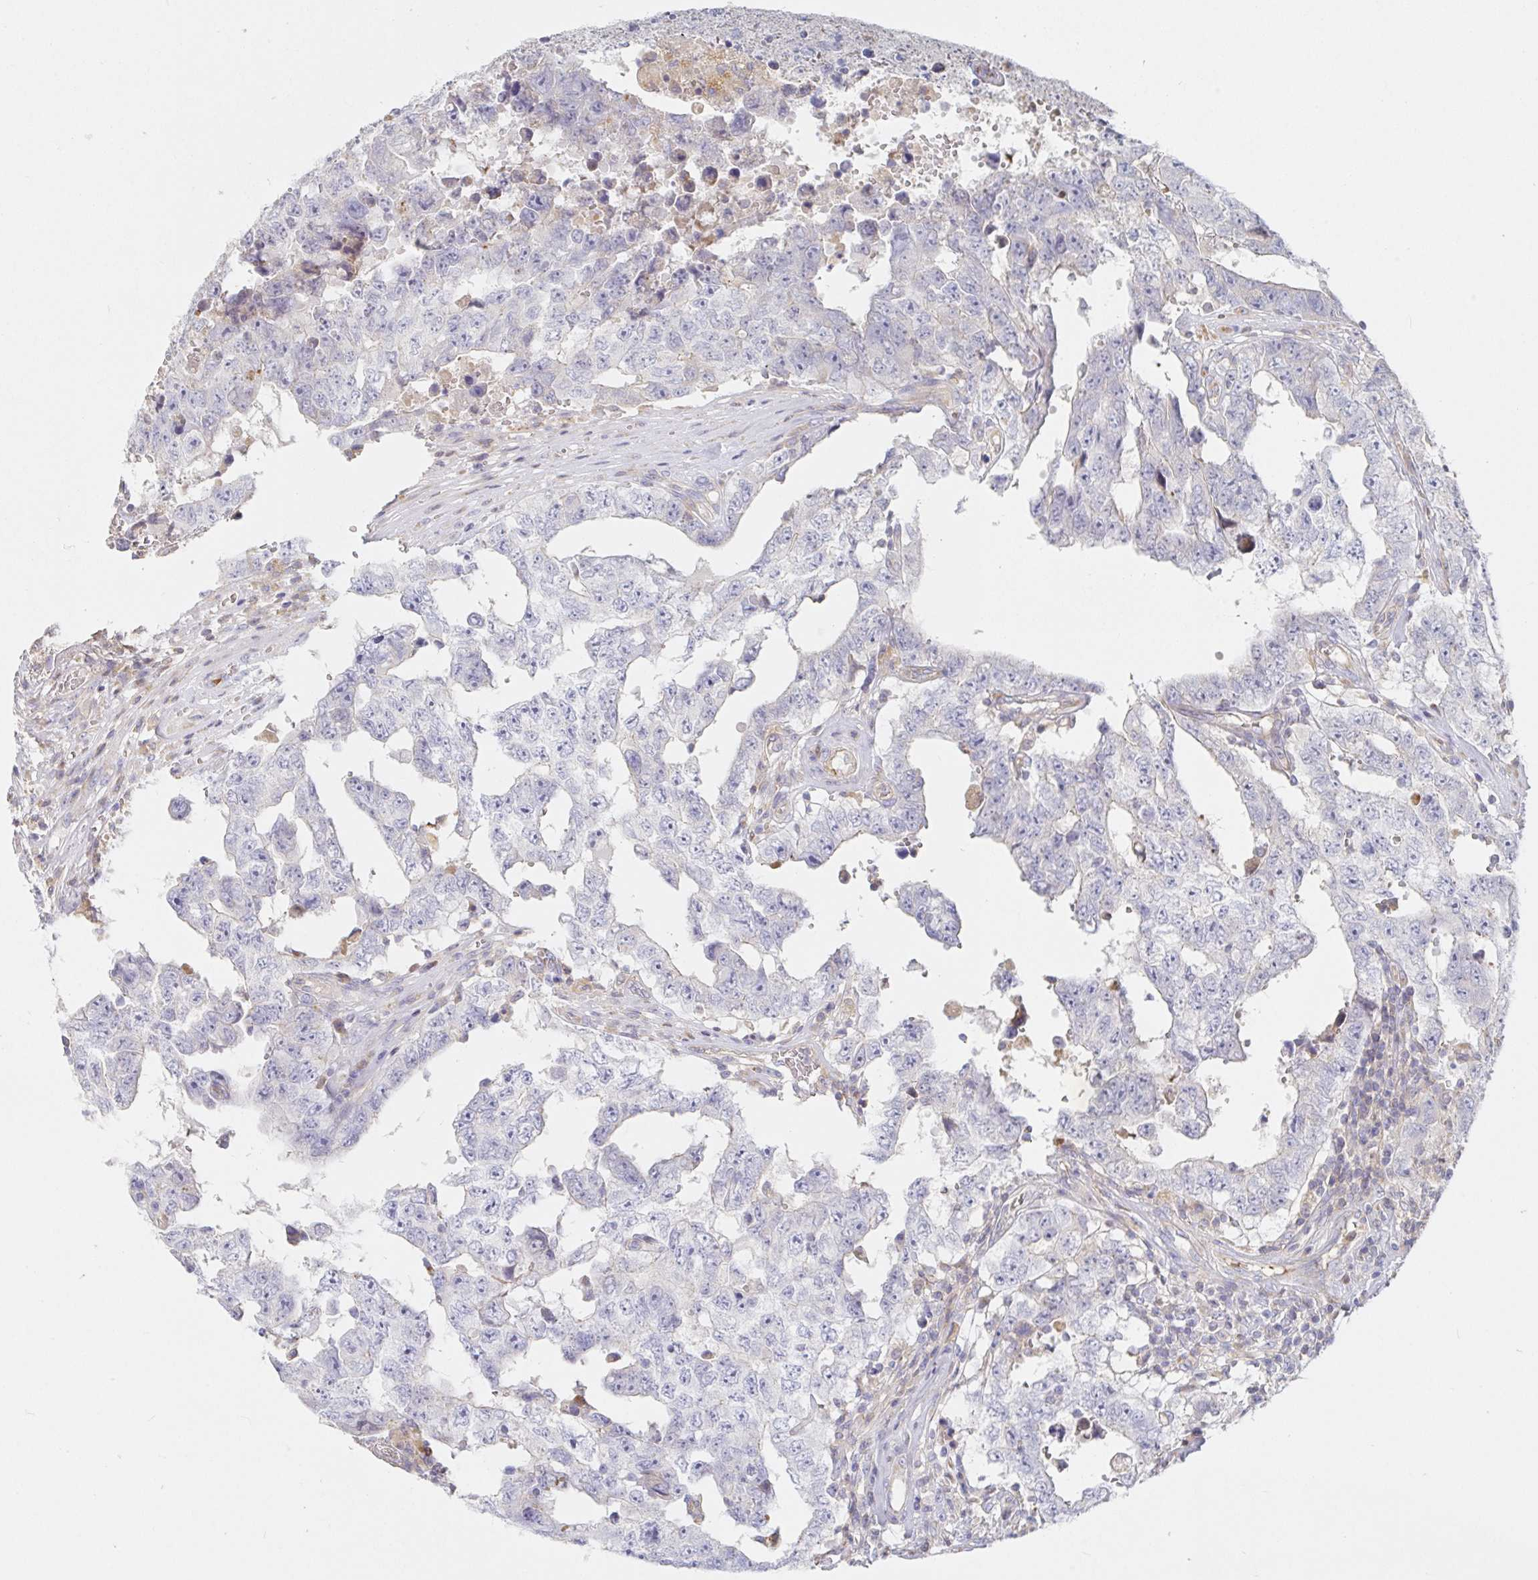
{"staining": {"intensity": "negative", "quantity": "none", "location": "none"}, "tissue": "testis cancer", "cell_type": "Tumor cells", "image_type": "cancer", "snomed": [{"axis": "morphology", "description": "Normal tissue, NOS"}, {"axis": "morphology", "description": "Carcinoma, Embryonal, NOS"}, {"axis": "topography", "description": "Testis"}, {"axis": "topography", "description": "Epididymis"}], "caption": "Protein analysis of testis cancer reveals no significant expression in tumor cells.", "gene": "IRAK2", "patient": {"sex": "male", "age": 25}}